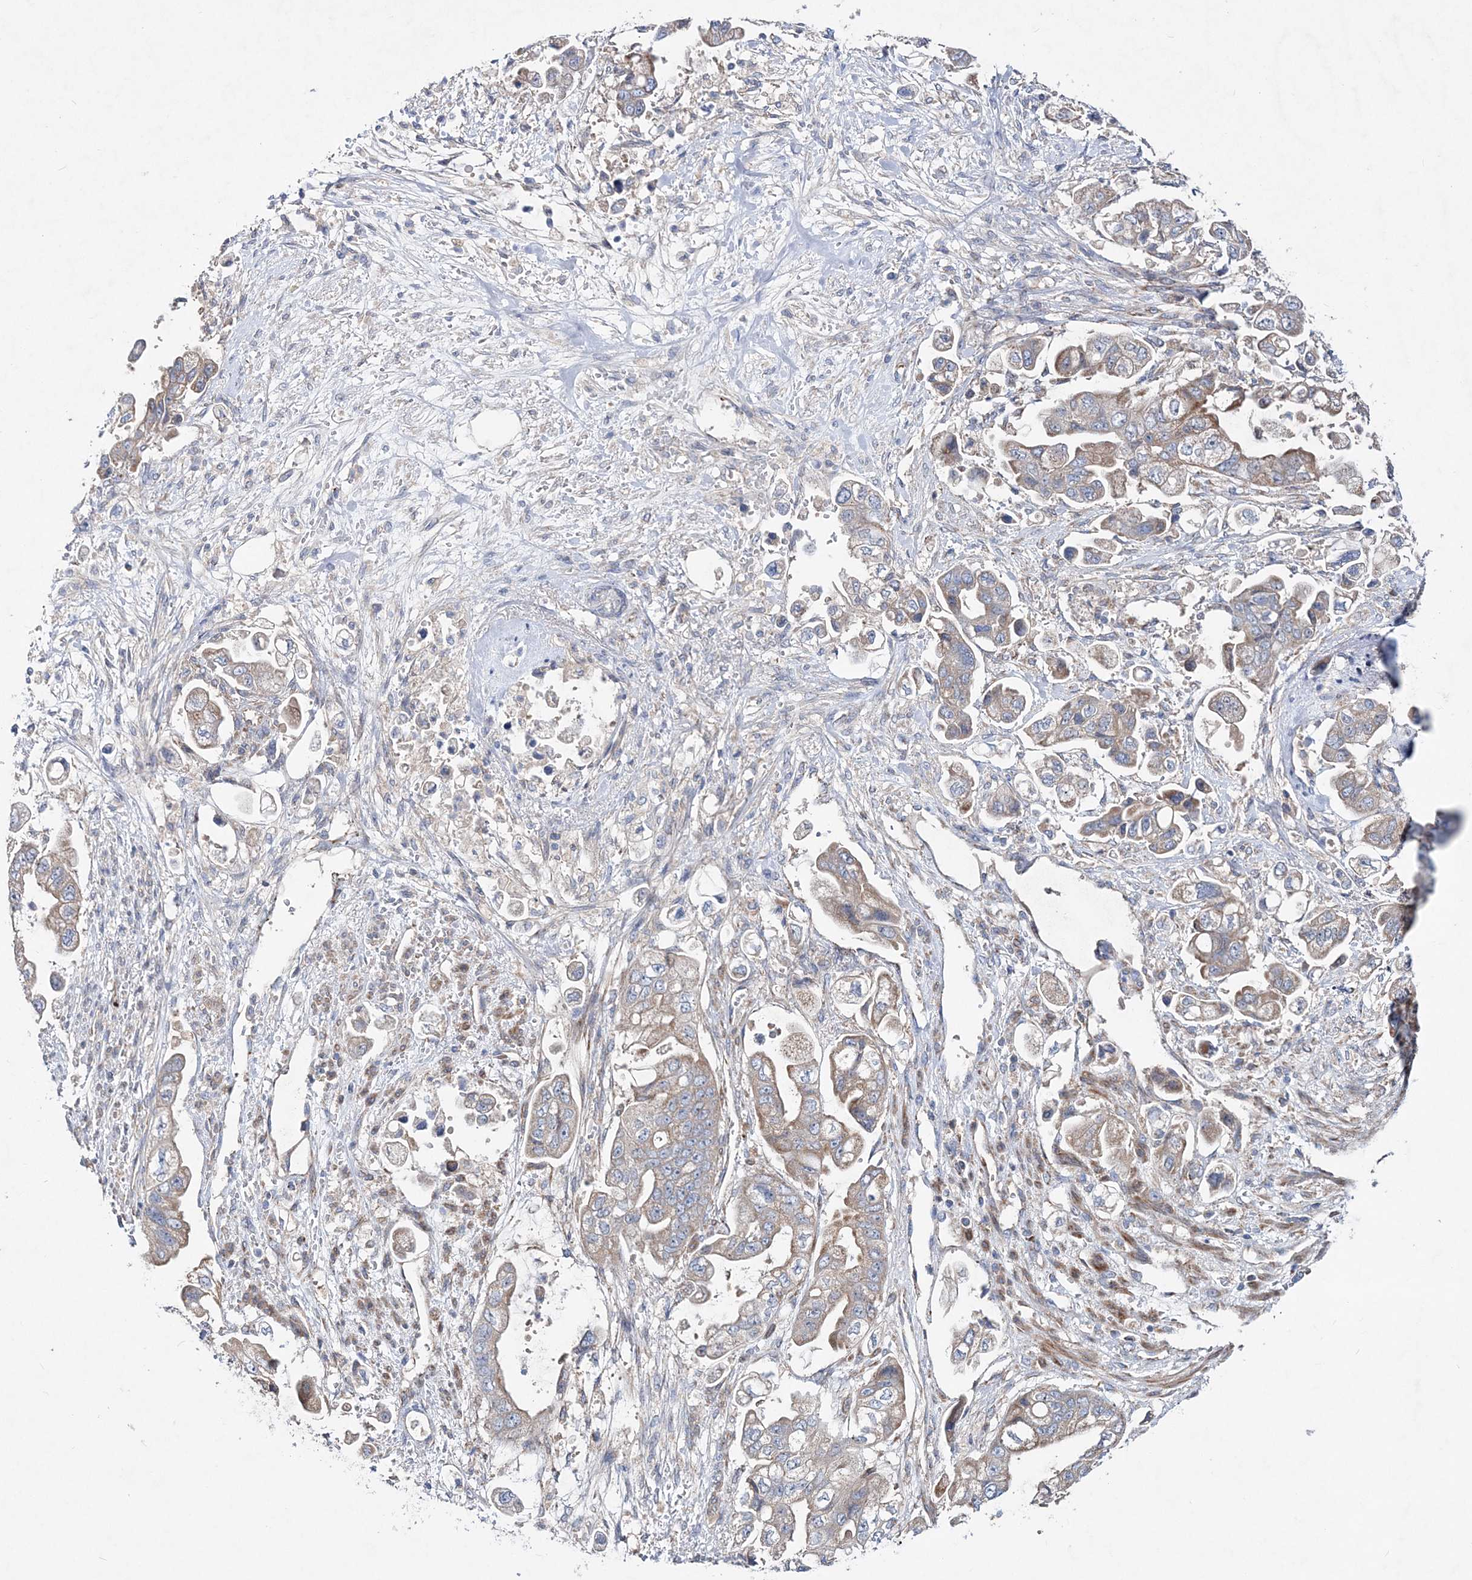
{"staining": {"intensity": "weak", "quantity": "25%-75%", "location": "cytoplasmic/membranous"}, "tissue": "stomach cancer", "cell_type": "Tumor cells", "image_type": "cancer", "snomed": [{"axis": "morphology", "description": "Adenocarcinoma, NOS"}, {"axis": "topography", "description": "Stomach"}], "caption": "Human stomach cancer (adenocarcinoma) stained with a protein marker reveals weak staining in tumor cells.", "gene": "NGLY1", "patient": {"sex": "male", "age": 62}}